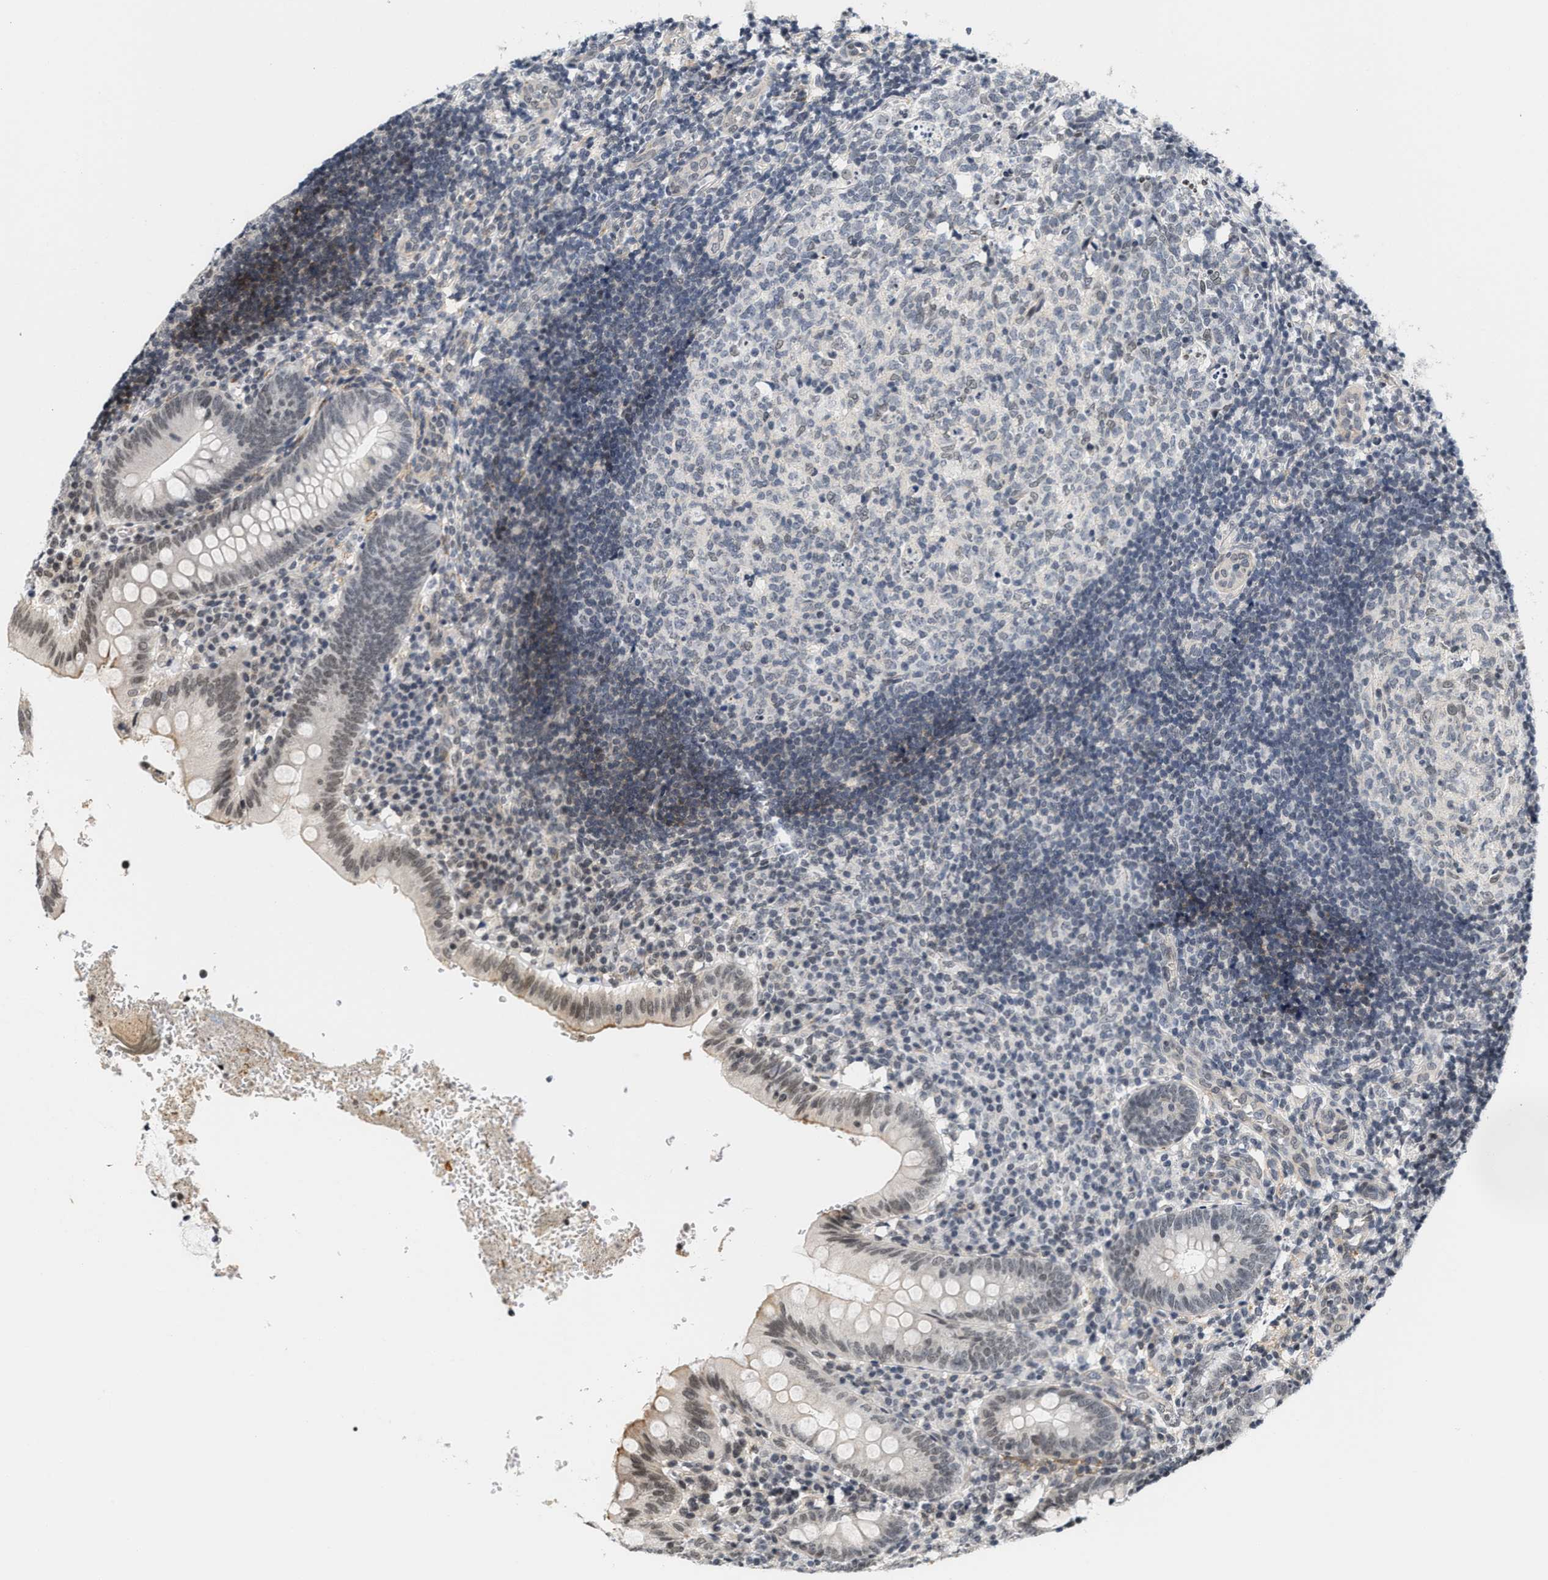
{"staining": {"intensity": "moderate", "quantity": ">75%", "location": "nuclear"}, "tissue": "appendix", "cell_type": "Glandular cells", "image_type": "normal", "snomed": [{"axis": "morphology", "description": "Normal tissue, NOS"}, {"axis": "topography", "description": "Appendix"}], "caption": "IHC micrograph of benign appendix stained for a protein (brown), which shows medium levels of moderate nuclear positivity in about >75% of glandular cells.", "gene": "ANKRD6", "patient": {"sex": "male", "age": 8}}